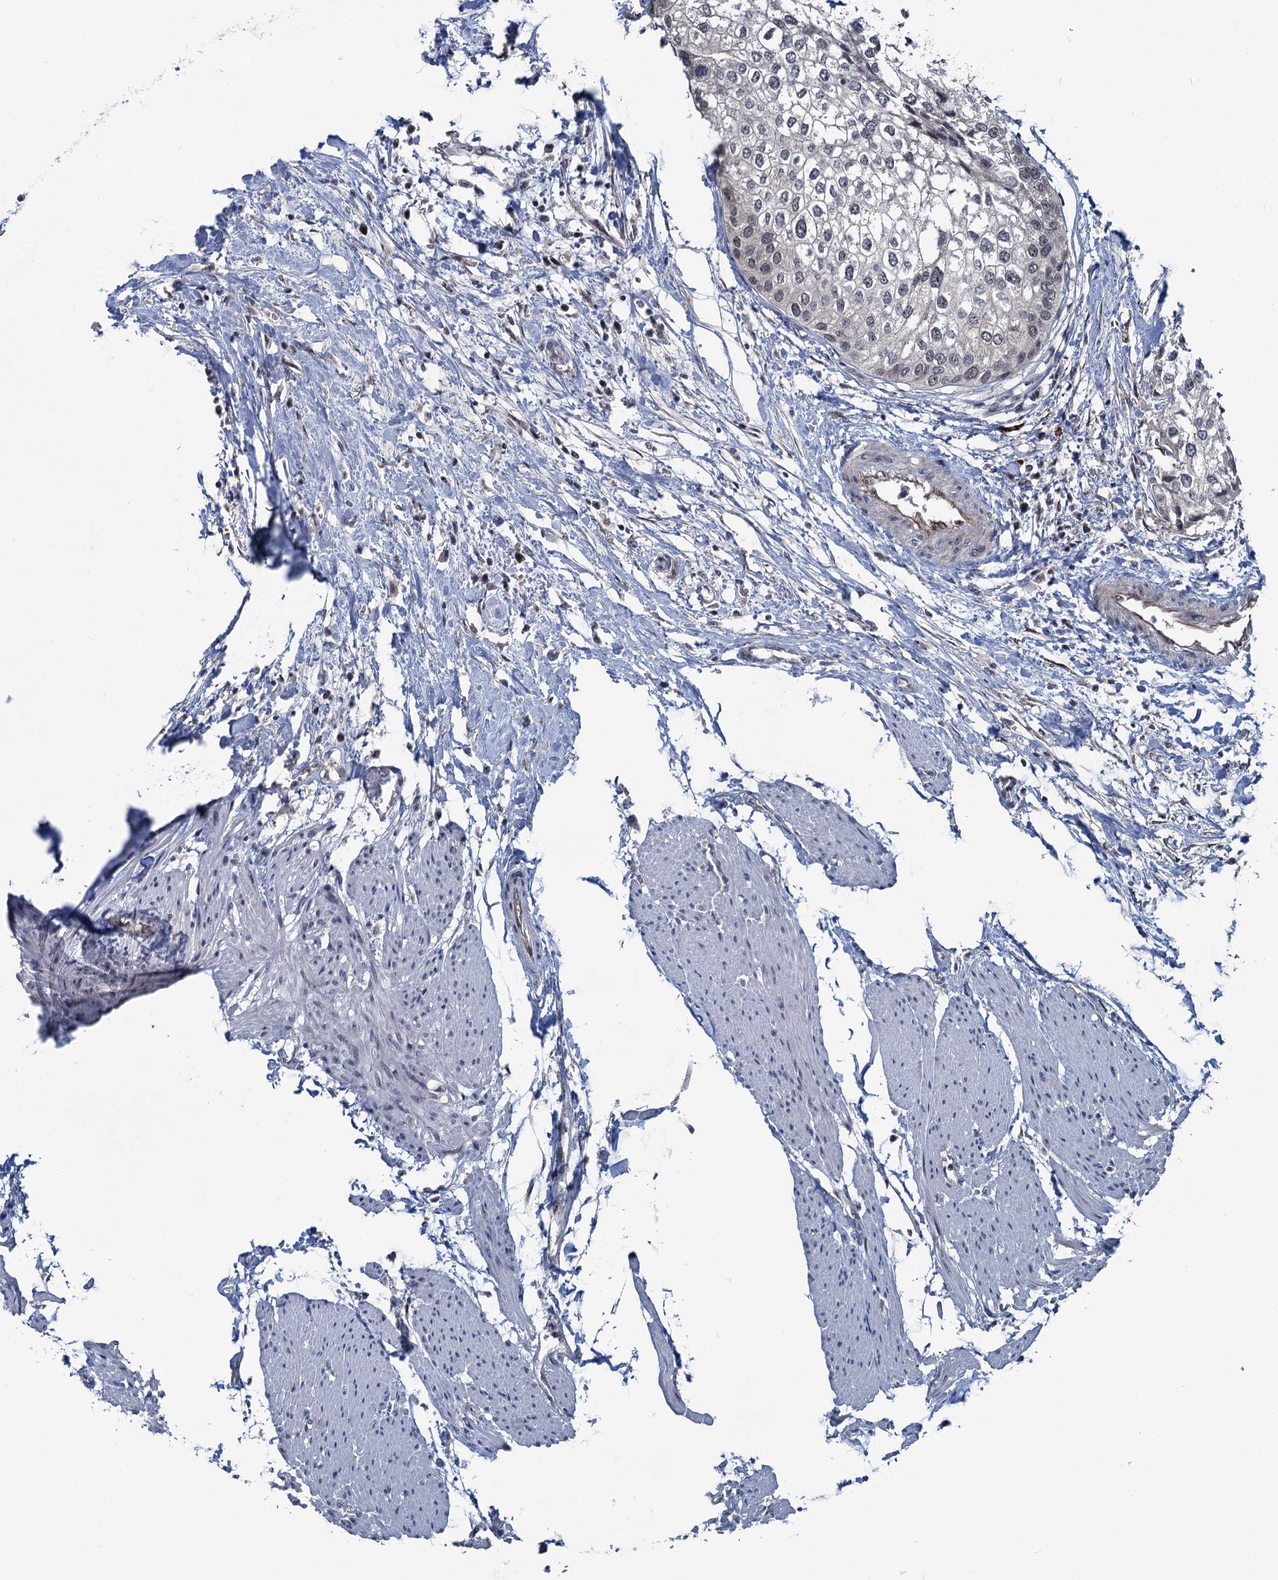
{"staining": {"intensity": "negative", "quantity": "none", "location": "none"}, "tissue": "urothelial cancer", "cell_type": "Tumor cells", "image_type": "cancer", "snomed": [{"axis": "morphology", "description": "Urothelial carcinoma, High grade"}, {"axis": "topography", "description": "Urinary bladder"}], "caption": "A histopathology image of human high-grade urothelial carcinoma is negative for staining in tumor cells. The staining is performed using DAB (3,3'-diaminobenzidine) brown chromogen with nuclei counter-stained in using hematoxylin.", "gene": "RASSF4", "patient": {"sex": "male", "age": 64}}